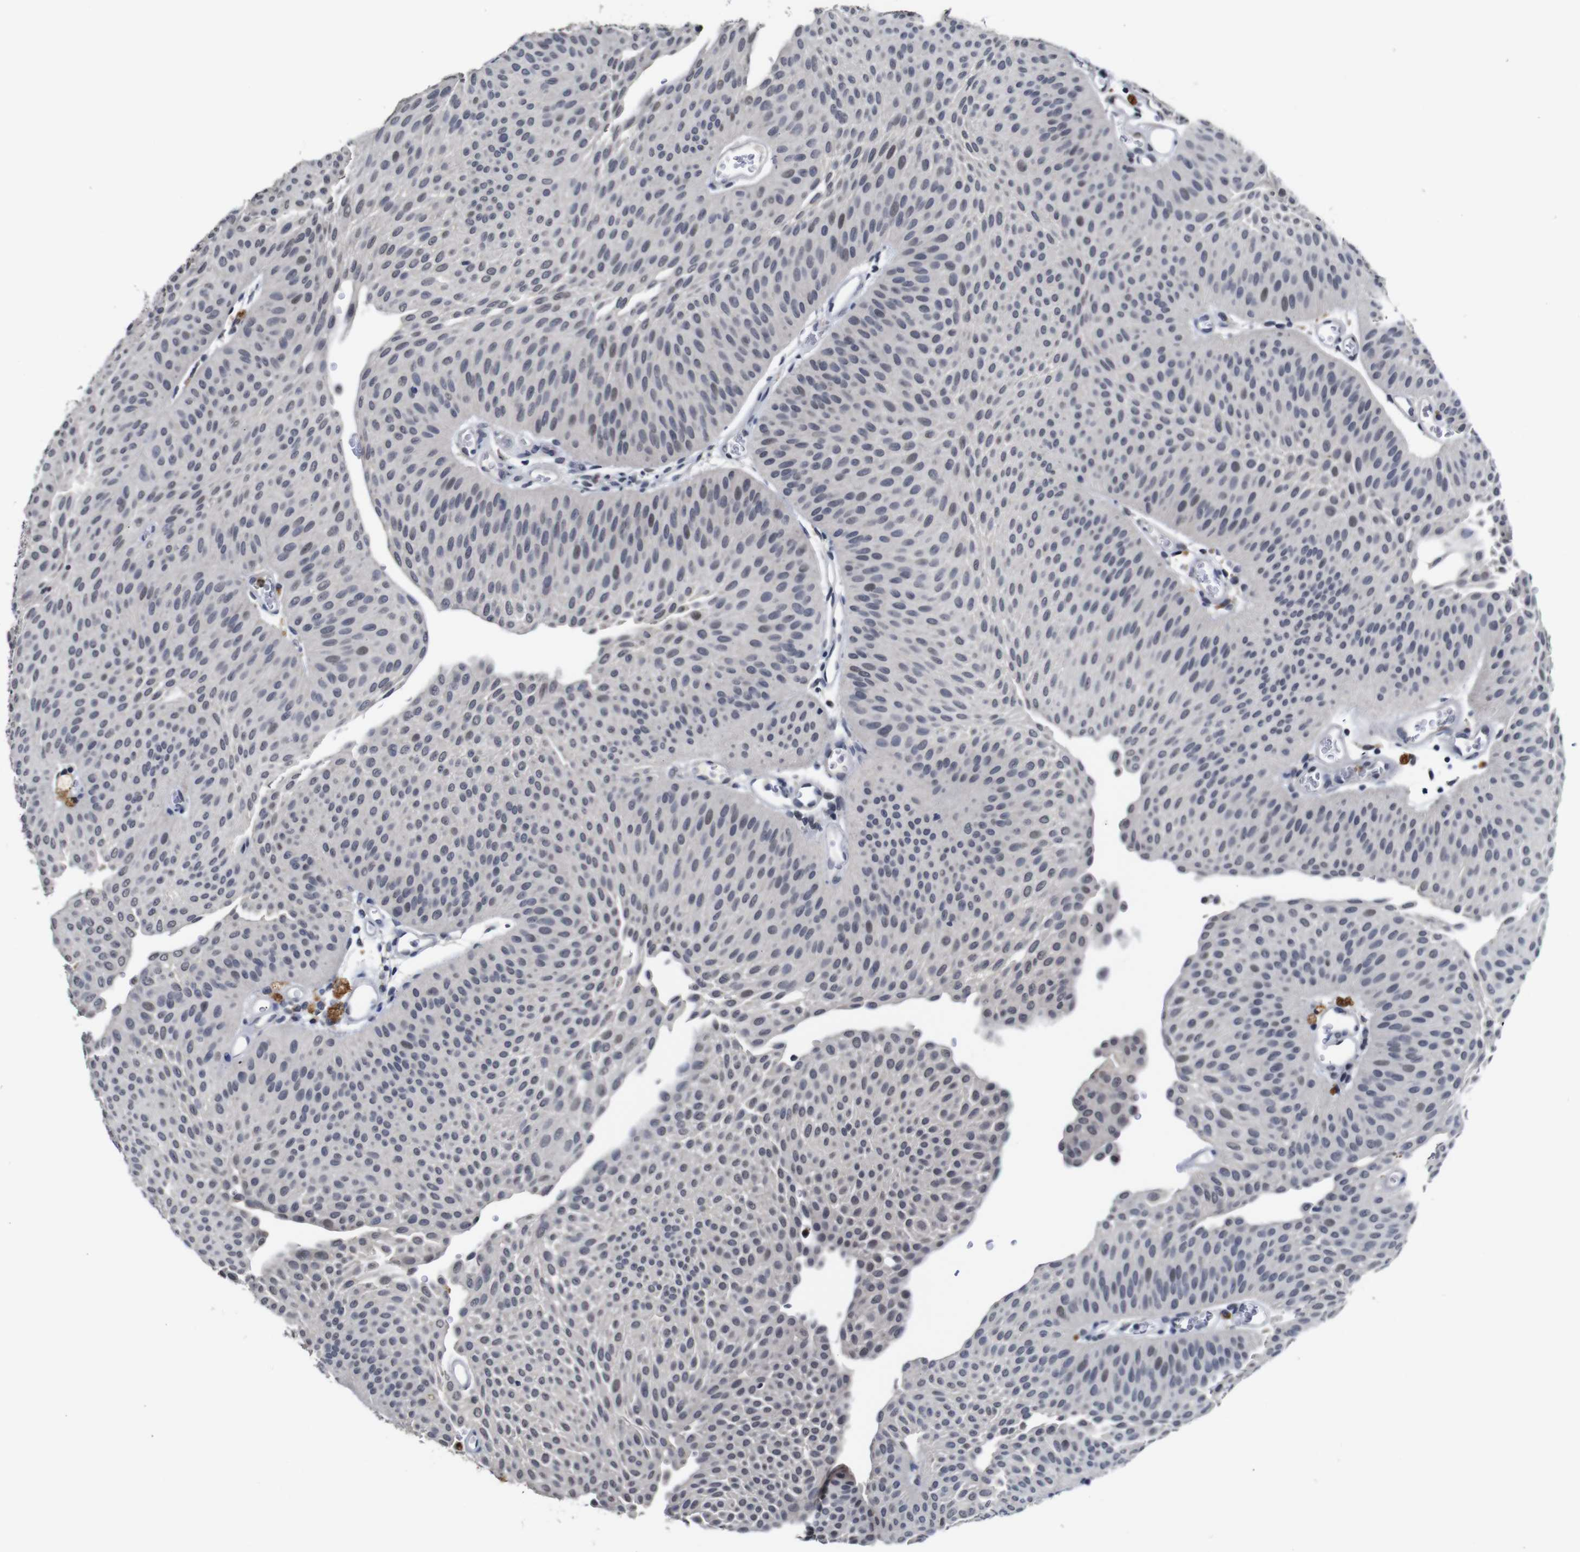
{"staining": {"intensity": "weak", "quantity": "25%-75%", "location": "cytoplasmic/membranous,nuclear"}, "tissue": "urothelial cancer", "cell_type": "Tumor cells", "image_type": "cancer", "snomed": [{"axis": "morphology", "description": "Urothelial carcinoma, Low grade"}, {"axis": "topography", "description": "Urinary bladder"}], "caption": "An IHC micrograph of neoplastic tissue is shown. Protein staining in brown shows weak cytoplasmic/membranous and nuclear positivity in urothelial carcinoma (low-grade) within tumor cells.", "gene": "NTRK3", "patient": {"sex": "female", "age": 60}}